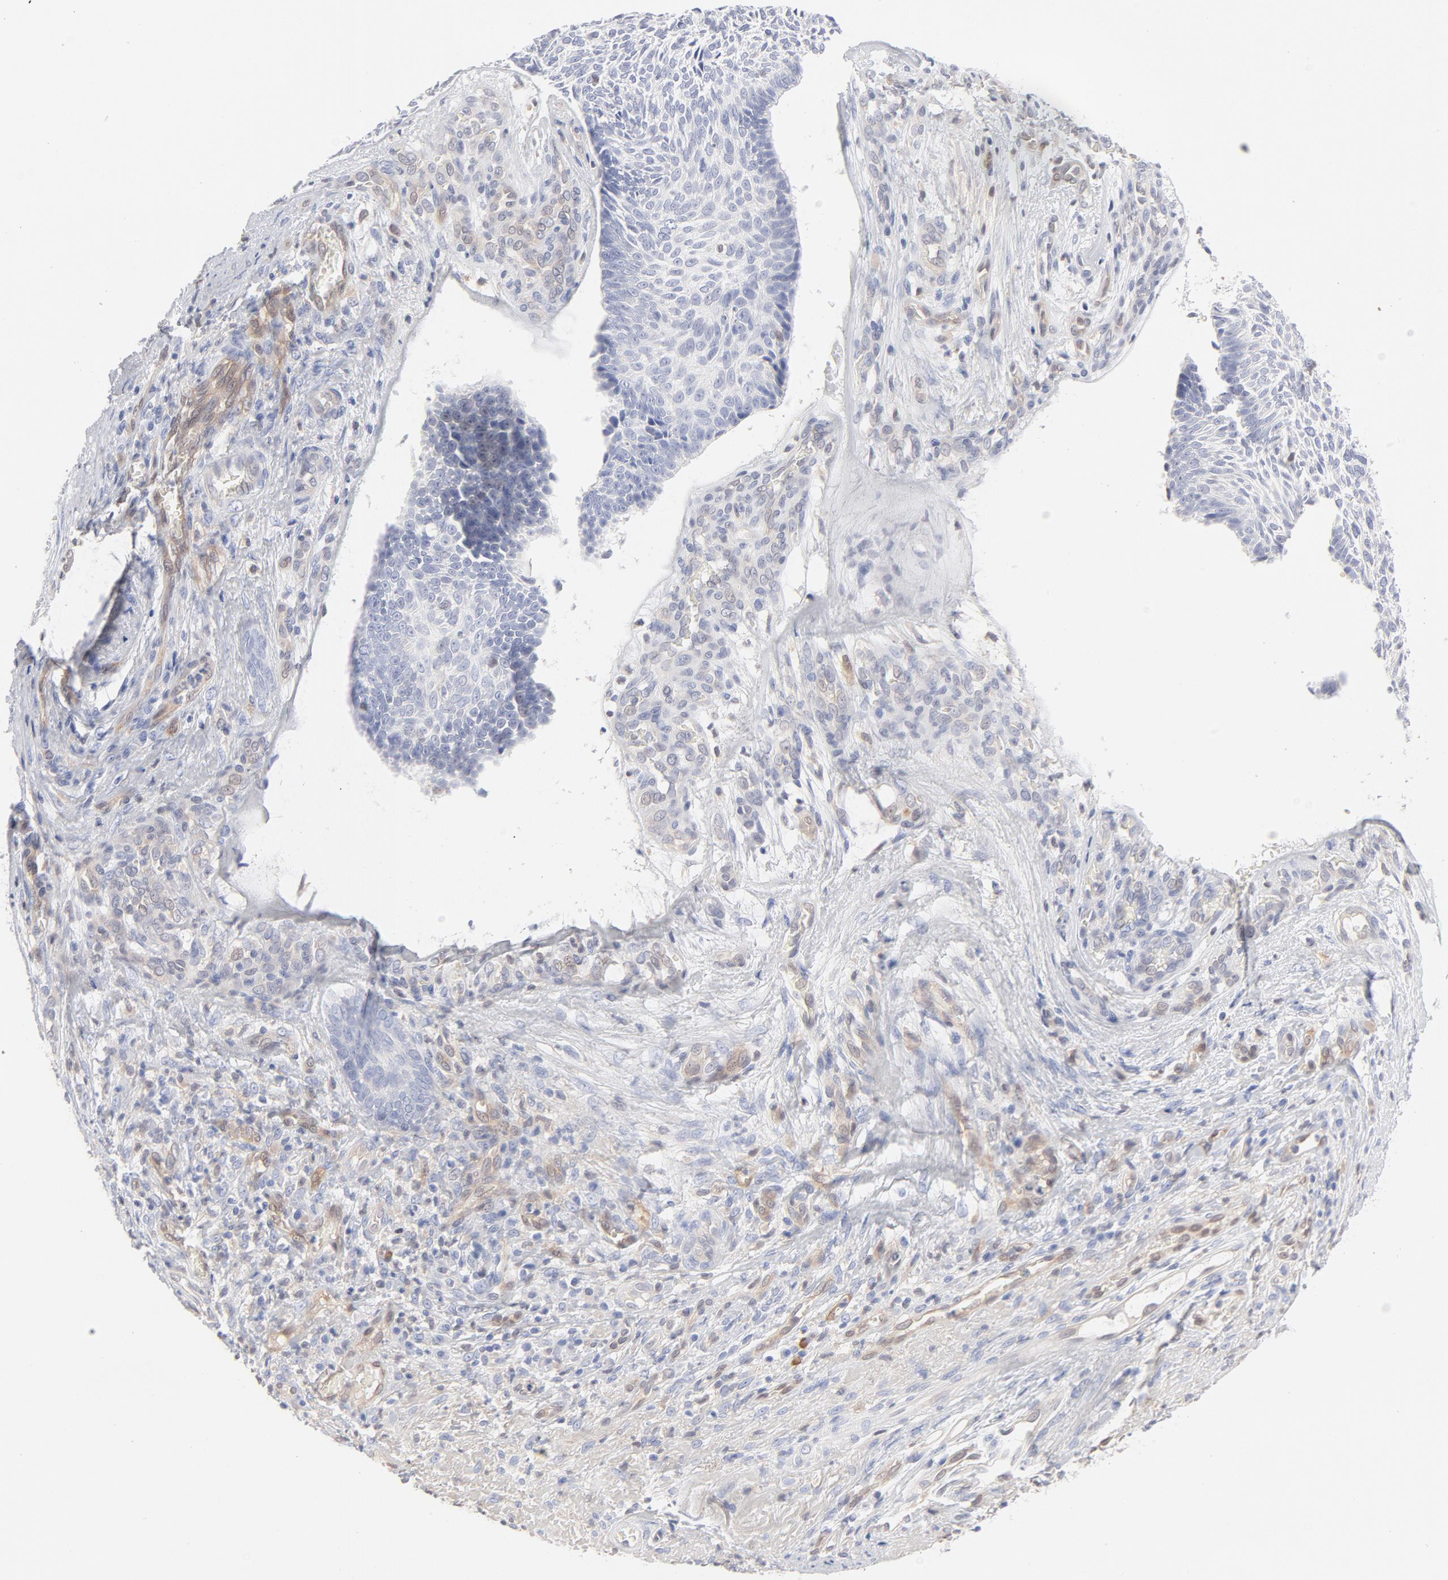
{"staining": {"intensity": "negative", "quantity": "none", "location": "none"}, "tissue": "skin cancer", "cell_type": "Tumor cells", "image_type": "cancer", "snomed": [{"axis": "morphology", "description": "Basal cell carcinoma"}, {"axis": "topography", "description": "Skin"}], "caption": "Skin cancer (basal cell carcinoma) stained for a protein using immunohistochemistry exhibits no positivity tumor cells.", "gene": "ARRB1", "patient": {"sex": "male", "age": 72}}